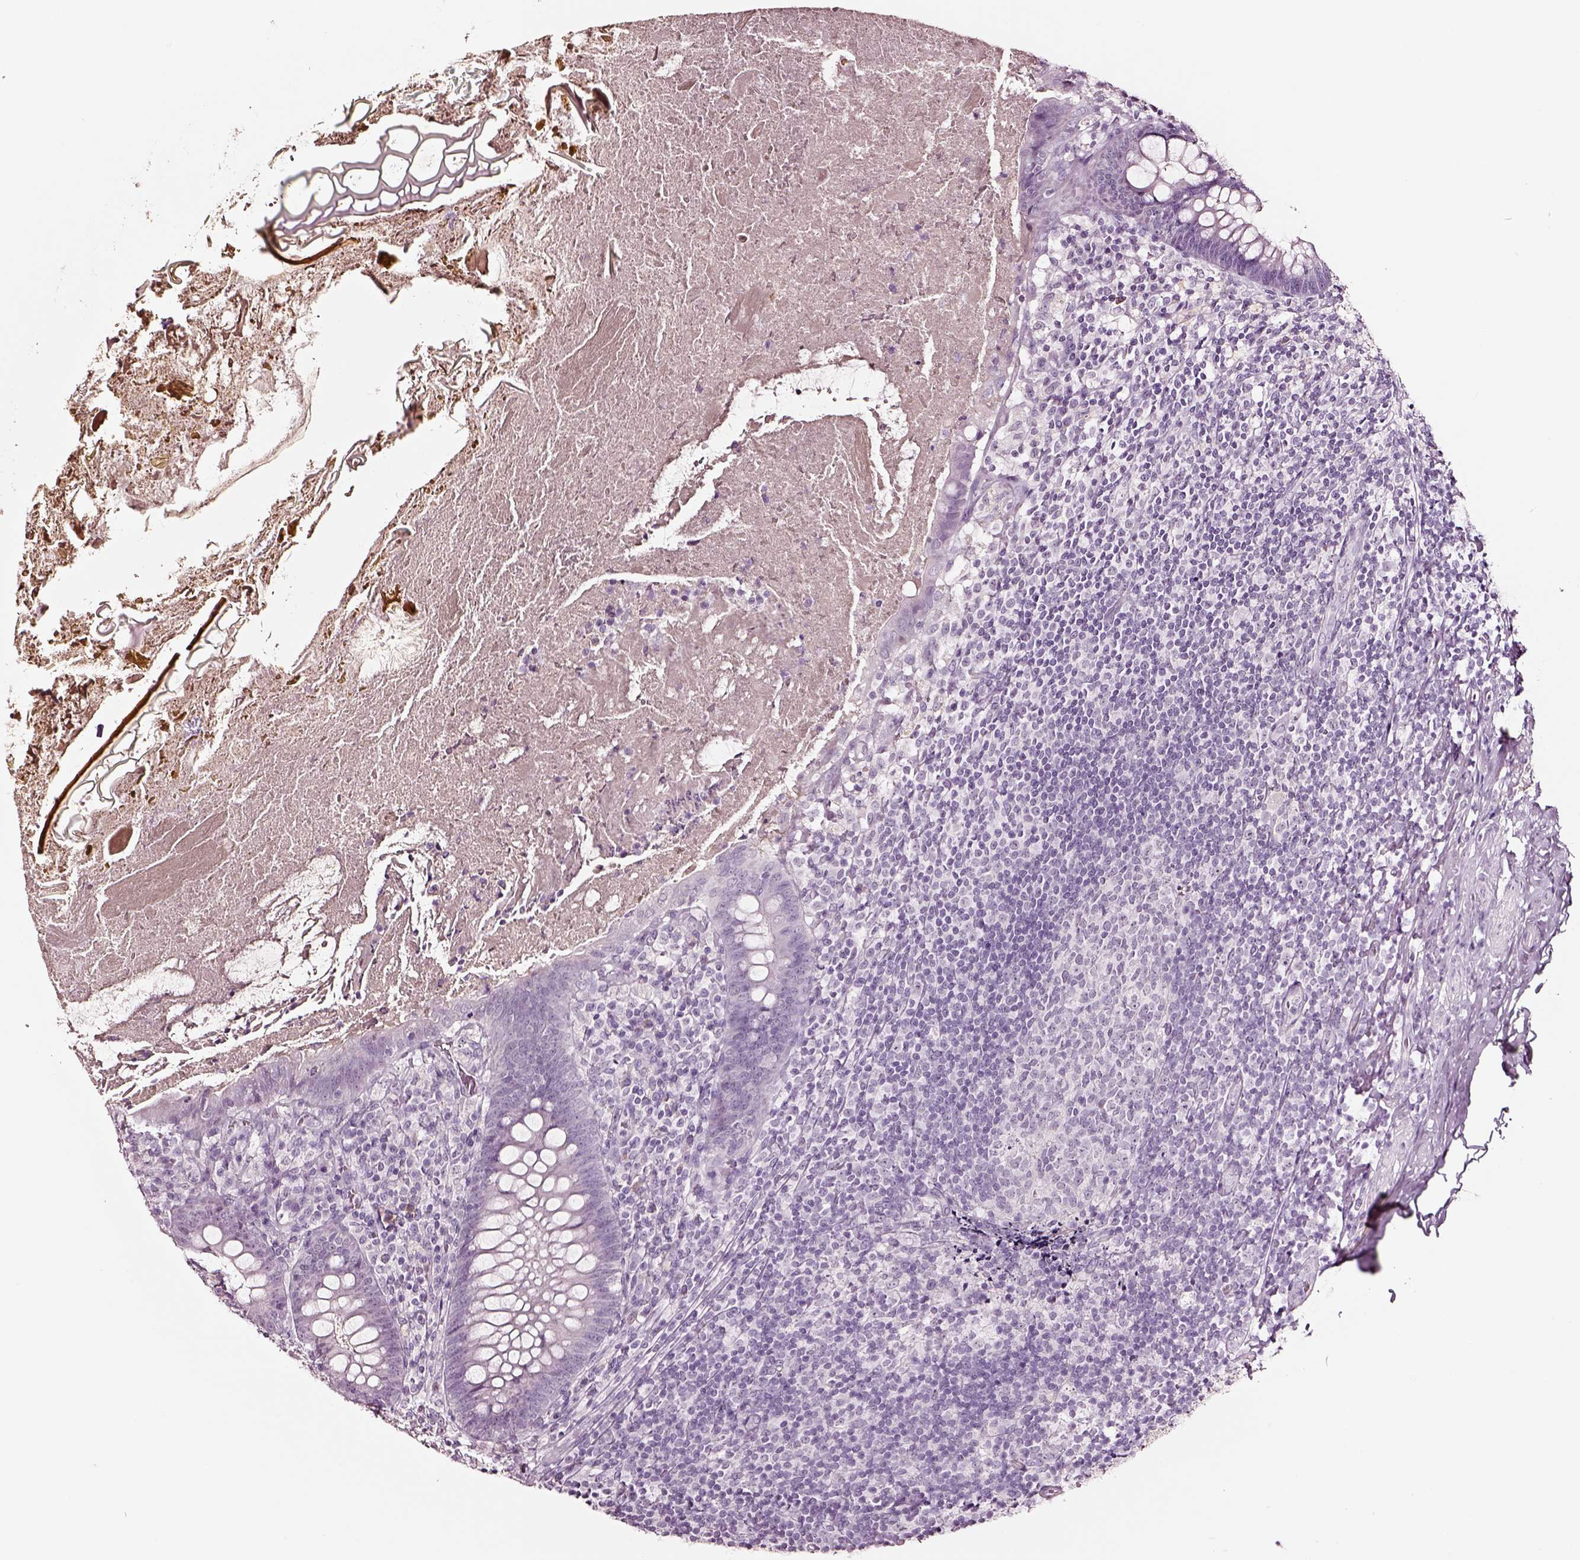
{"staining": {"intensity": "negative", "quantity": "none", "location": "none"}, "tissue": "appendix", "cell_type": "Glandular cells", "image_type": "normal", "snomed": [{"axis": "morphology", "description": "Normal tissue, NOS"}, {"axis": "topography", "description": "Appendix"}], "caption": "The micrograph exhibits no staining of glandular cells in benign appendix. Nuclei are stained in blue.", "gene": "SMIM17", "patient": {"sex": "male", "age": 47}}